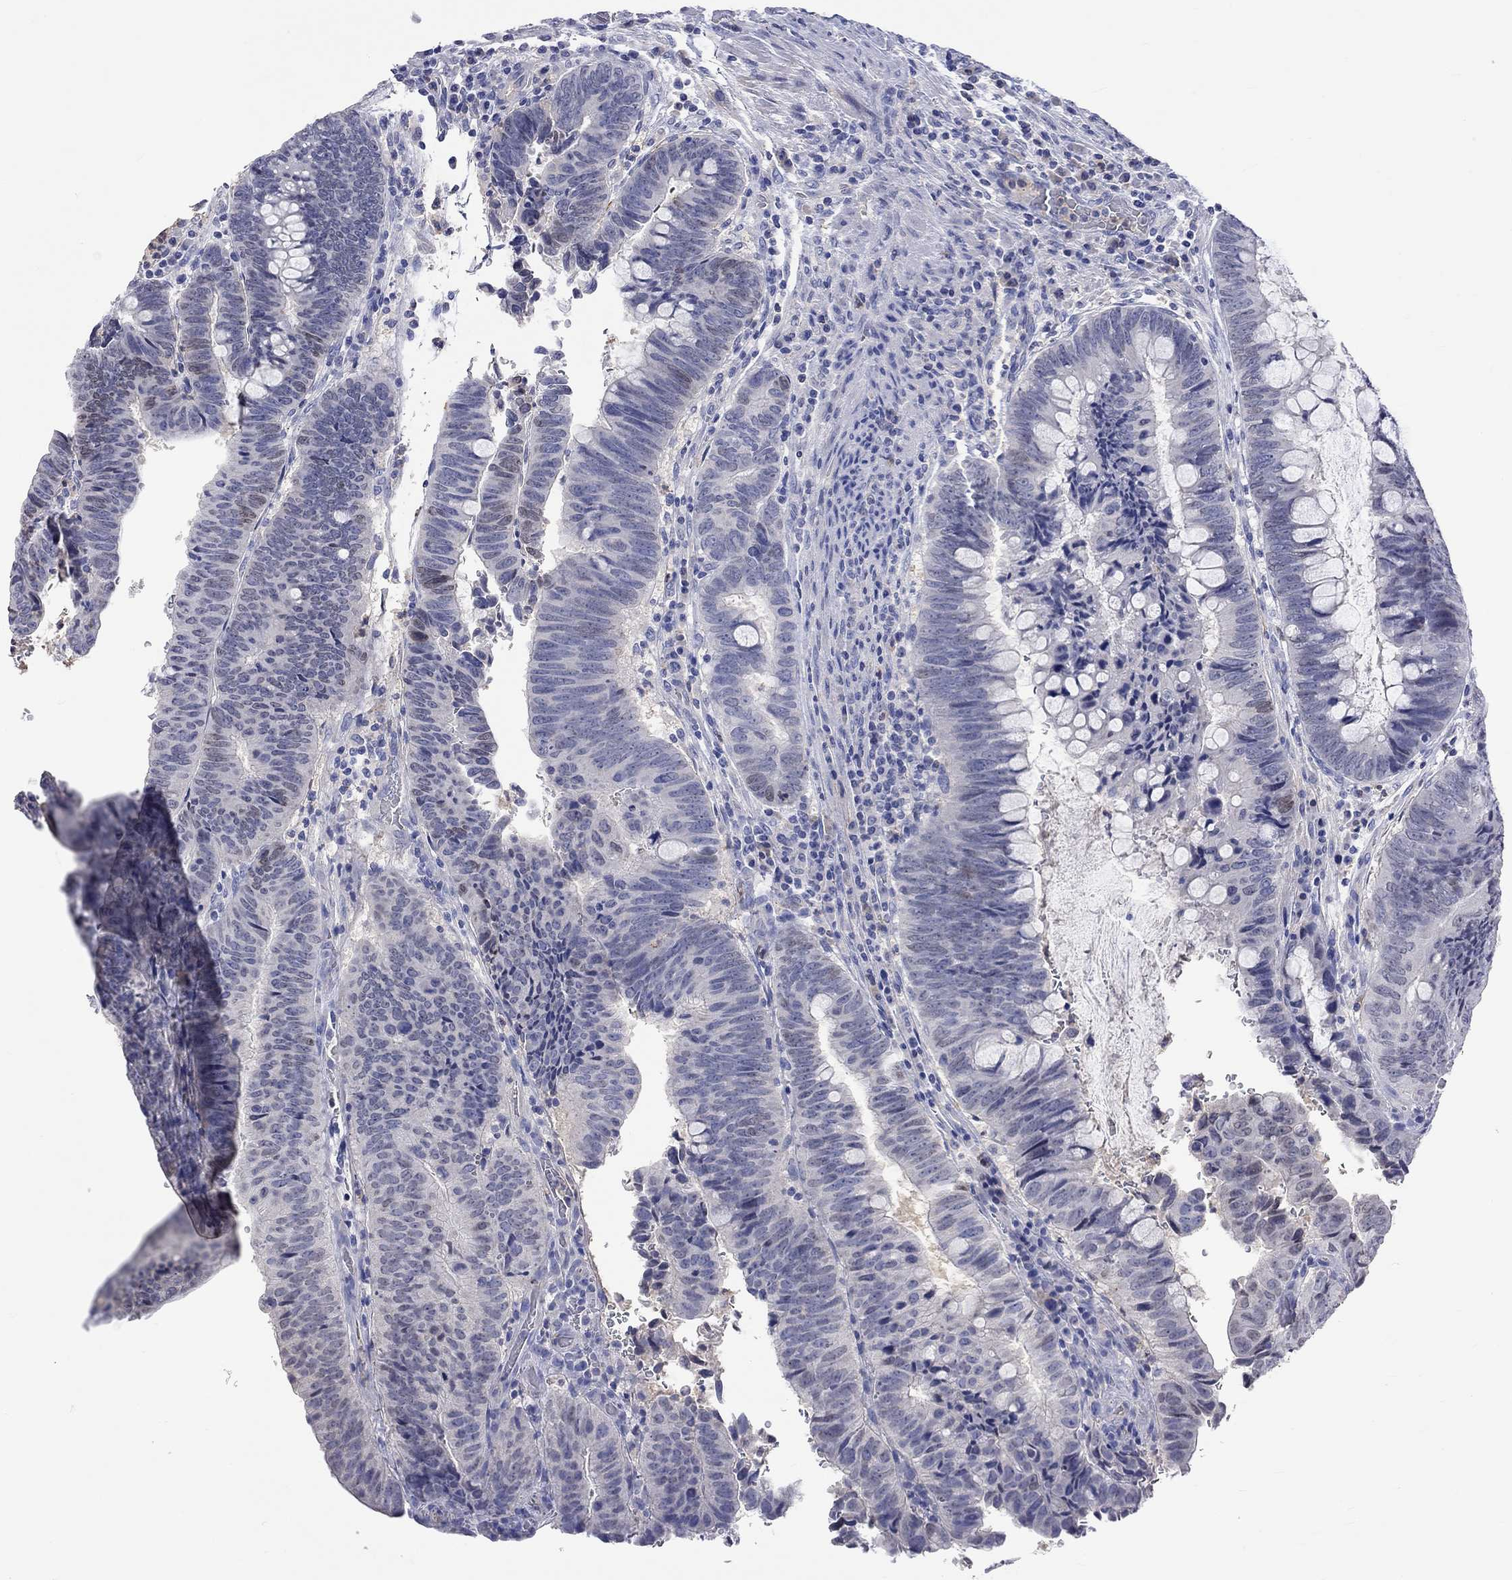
{"staining": {"intensity": "negative", "quantity": "none", "location": "none"}, "tissue": "colorectal cancer", "cell_type": "Tumor cells", "image_type": "cancer", "snomed": [{"axis": "morphology", "description": "Normal tissue, NOS"}, {"axis": "morphology", "description": "Adenocarcinoma, NOS"}, {"axis": "topography", "description": "Rectum"}], "caption": "Tumor cells are negative for brown protein staining in colorectal cancer (adenocarcinoma).", "gene": "LRFN4", "patient": {"sex": "male", "age": 92}}